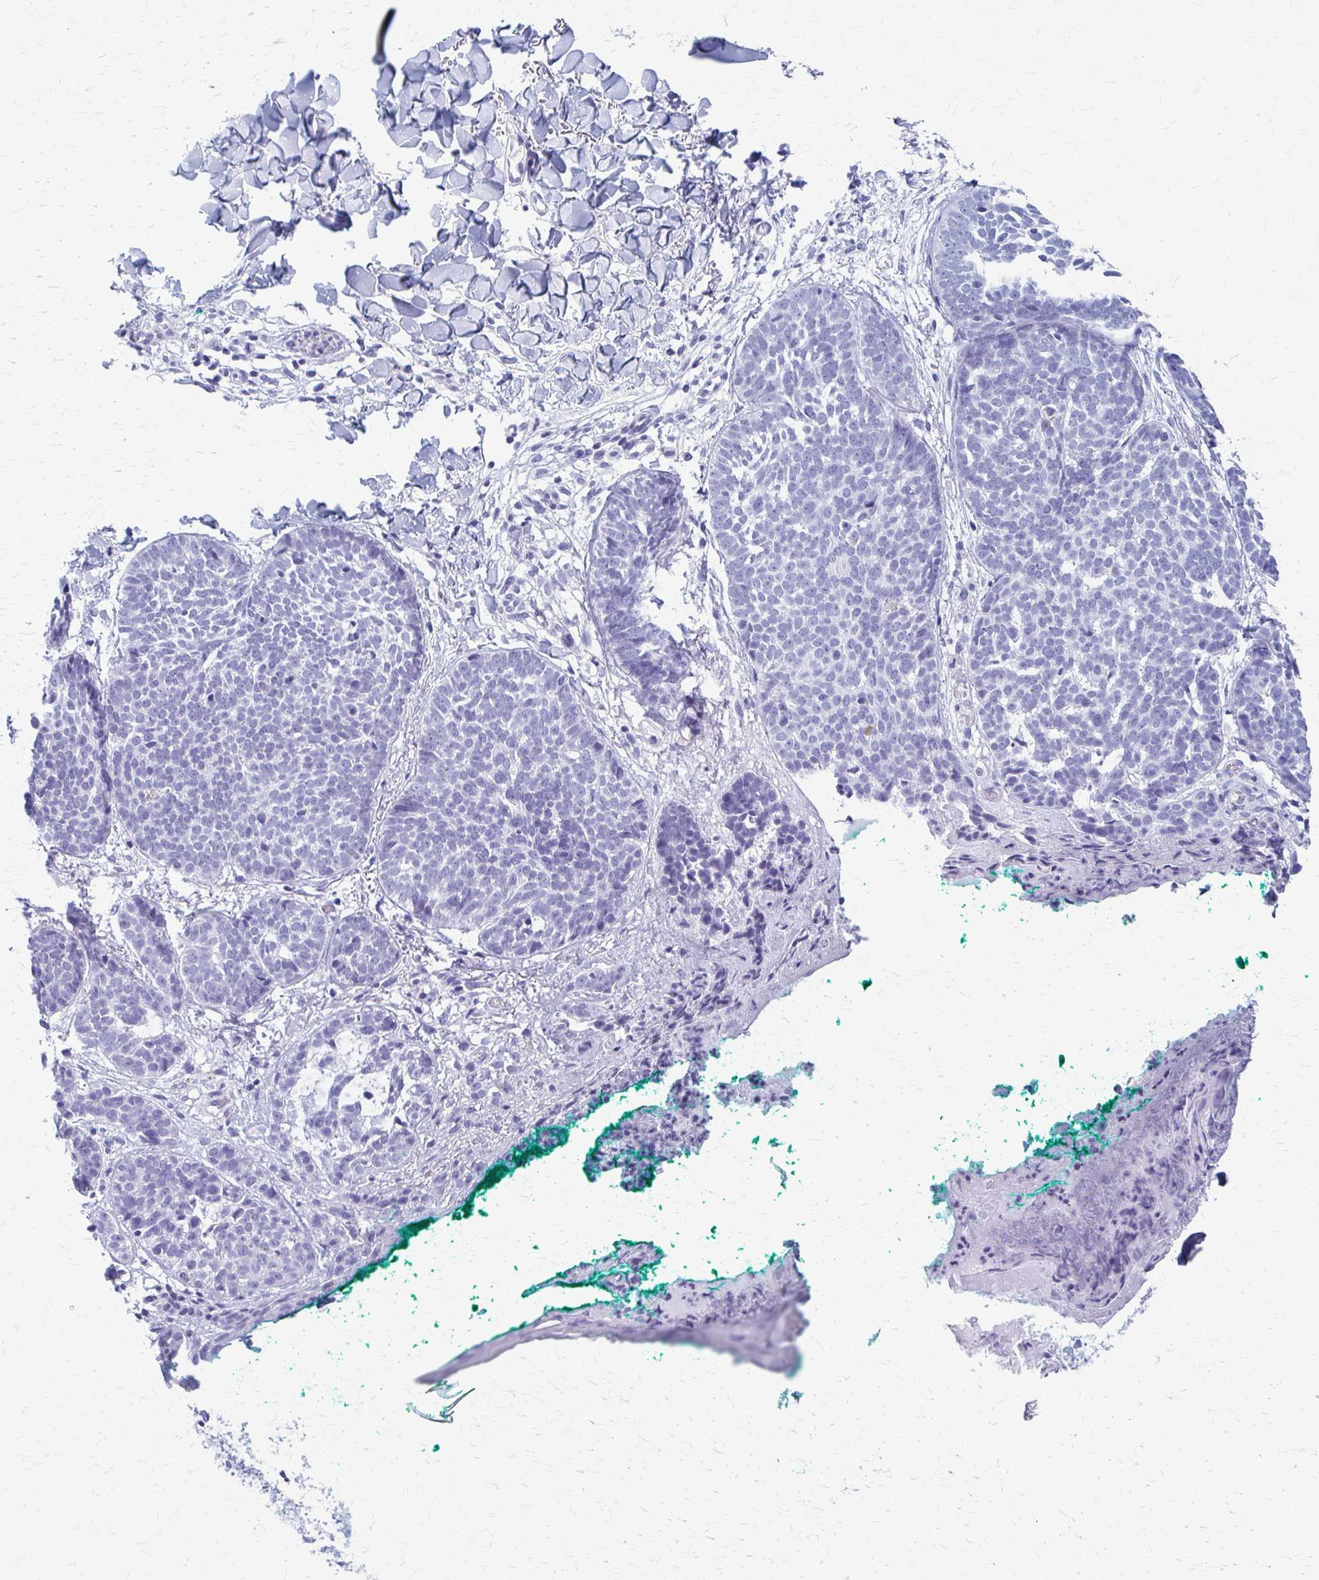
{"staining": {"intensity": "negative", "quantity": "none", "location": "none"}, "tissue": "skin cancer", "cell_type": "Tumor cells", "image_type": "cancer", "snomed": [{"axis": "morphology", "description": "Basal cell carcinoma"}, {"axis": "topography", "description": "Skin"}, {"axis": "topography", "description": "Skin of neck"}, {"axis": "topography", "description": "Skin of shoulder"}, {"axis": "topography", "description": "Skin of back"}], "caption": "Image shows no protein staining in tumor cells of skin cancer (basal cell carcinoma) tissue.", "gene": "CELF5", "patient": {"sex": "male", "age": 80}}